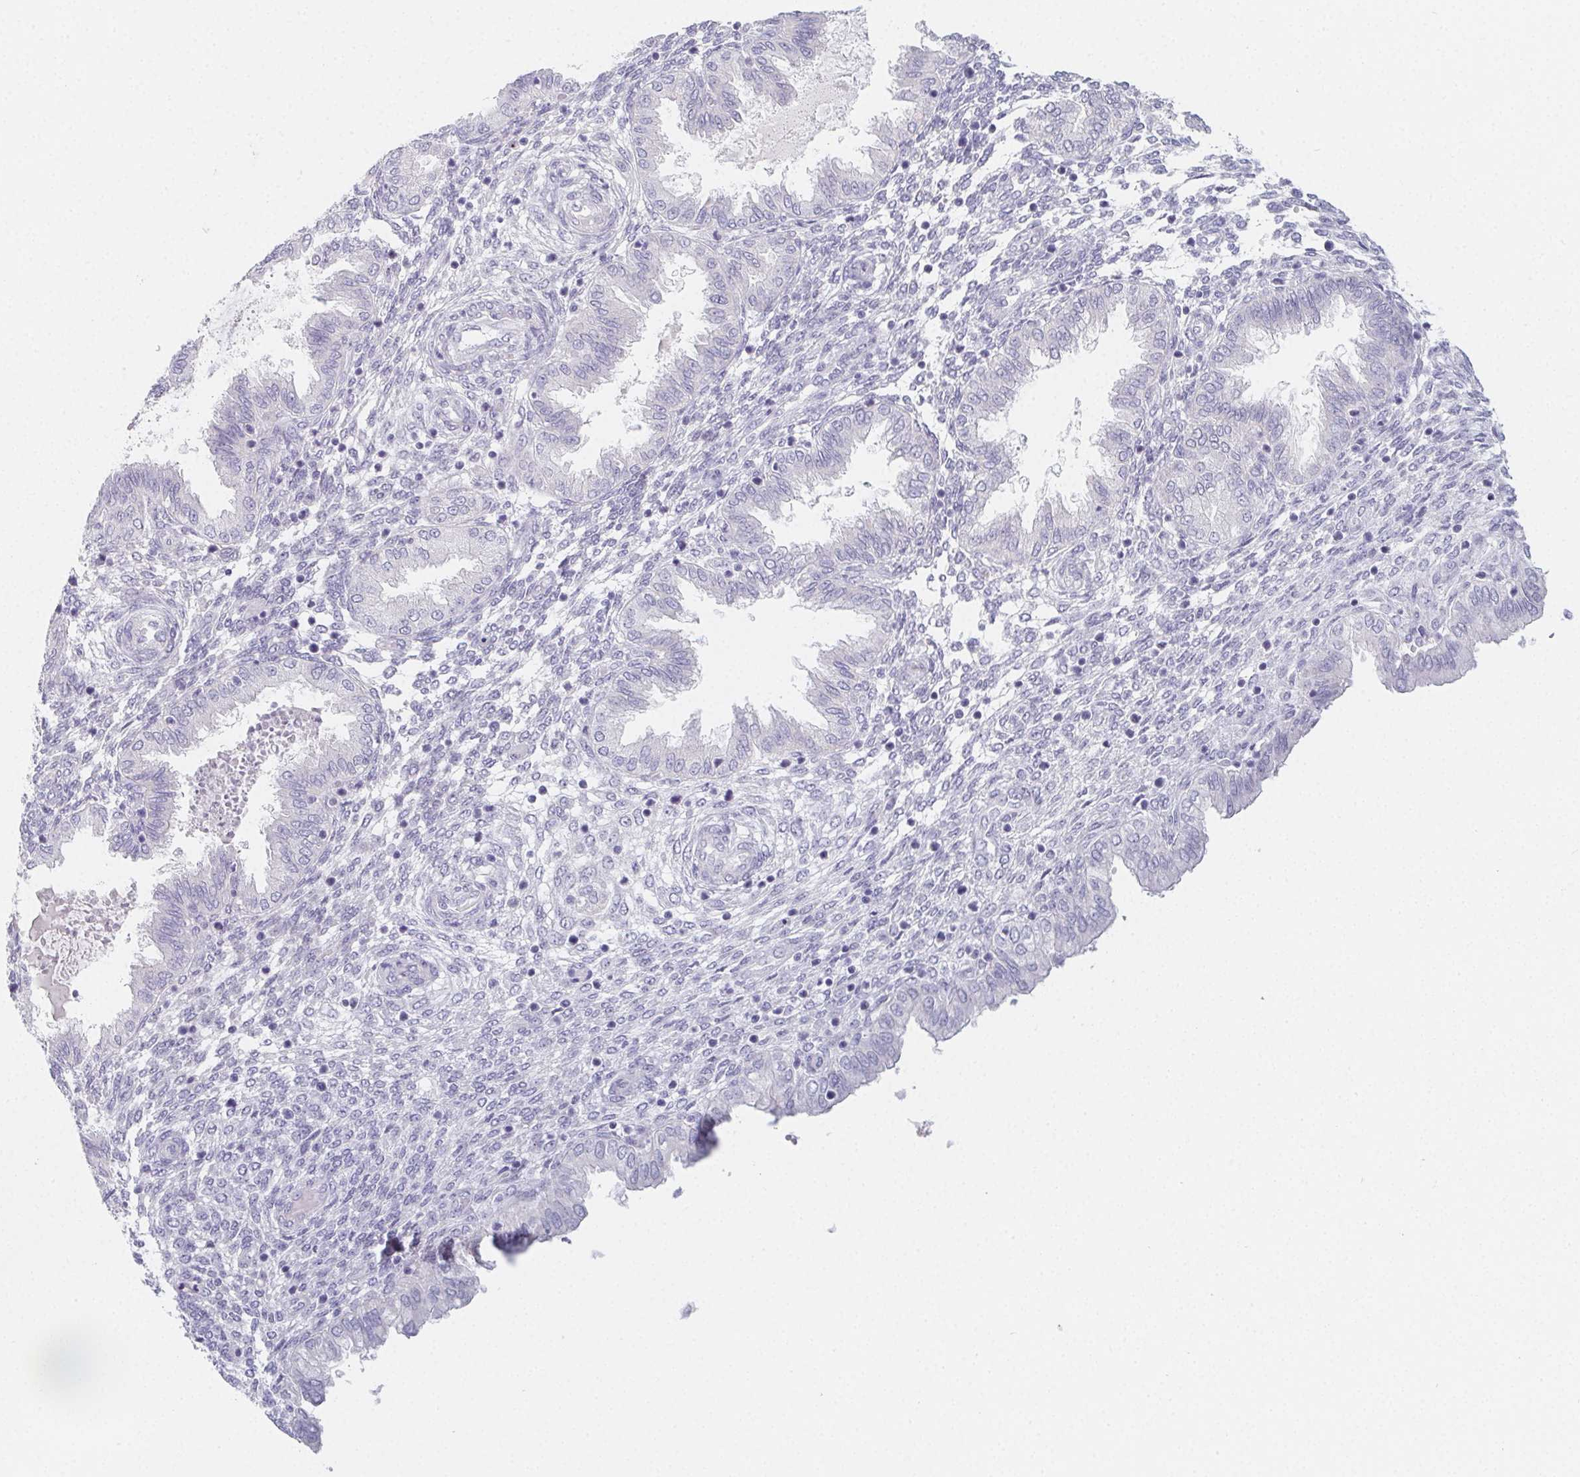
{"staining": {"intensity": "negative", "quantity": "none", "location": "none"}, "tissue": "endometrium", "cell_type": "Cells in endometrial stroma", "image_type": "normal", "snomed": [{"axis": "morphology", "description": "Normal tissue, NOS"}, {"axis": "topography", "description": "Endometrium"}], "caption": "Protein analysis of unremarkable endometrium exhibits no significant staining in cells in endometrial stroma.", "gene": "GLIPR1L1", "patient": {"sex": "female", "age": 33}}